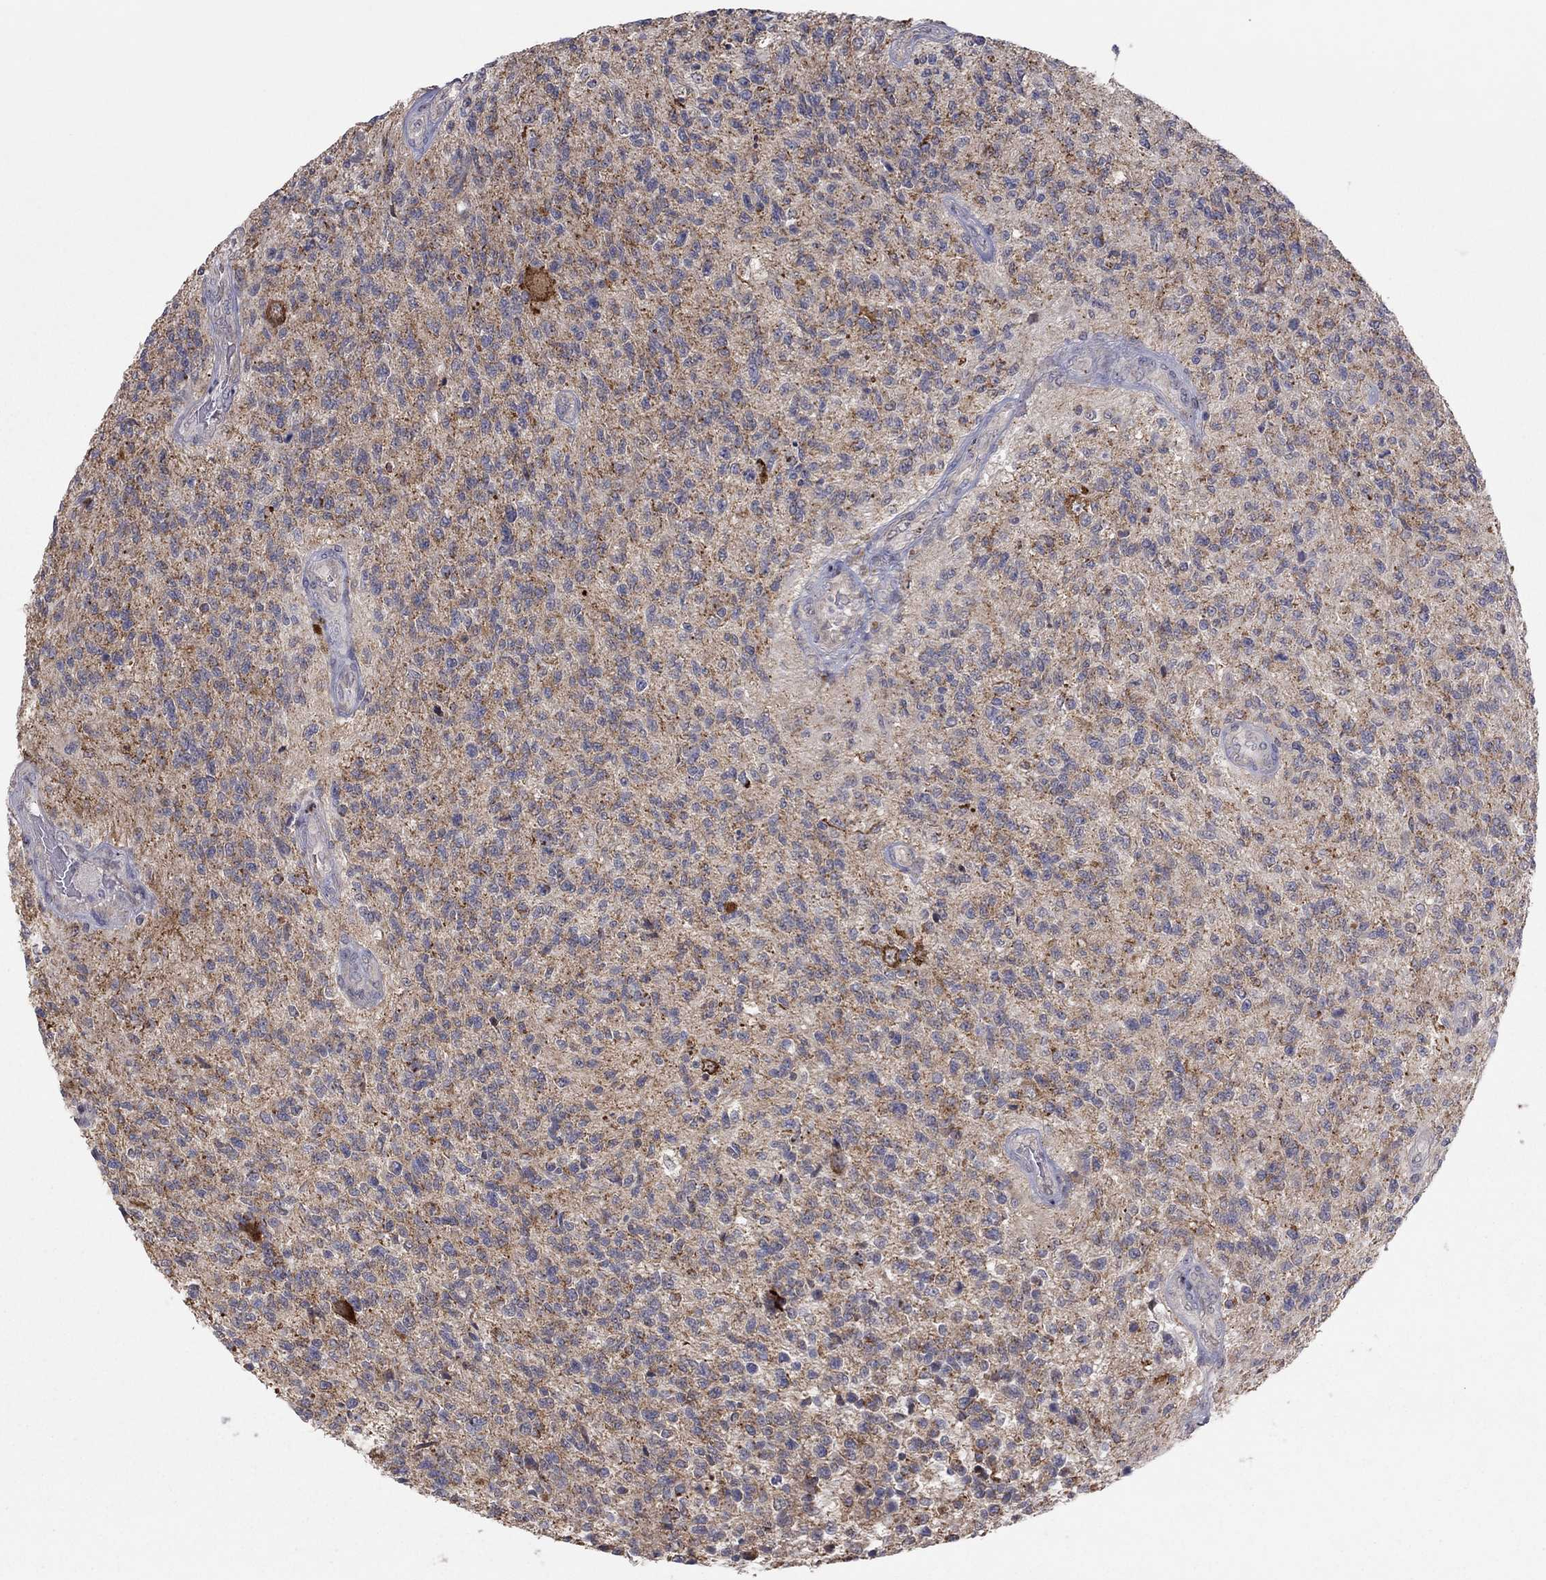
{"staining": {"intensity": "moderate", "quantity": "25%-75%", "location": "cytoplasmic/membranous"}, "tissue": "glioma", "cell_type": "Tumor cells", "image_type": "cancer", "snomed": [{"axis": "morphology", "description": "Glioma, malignant, High grade"}, {"axis": "topography", "description": "Brain"}], "caption": "DAB (3,3'-diaminobenzidine) immunohistochemical staining of human high-grade glioma (malignant) exhibits moderate cytoplasmic/membranous protein positivity in about 25%-75% of tumor cells.", "gene": "CRACDL", "patient": {"sex": "male", "age": 56}}